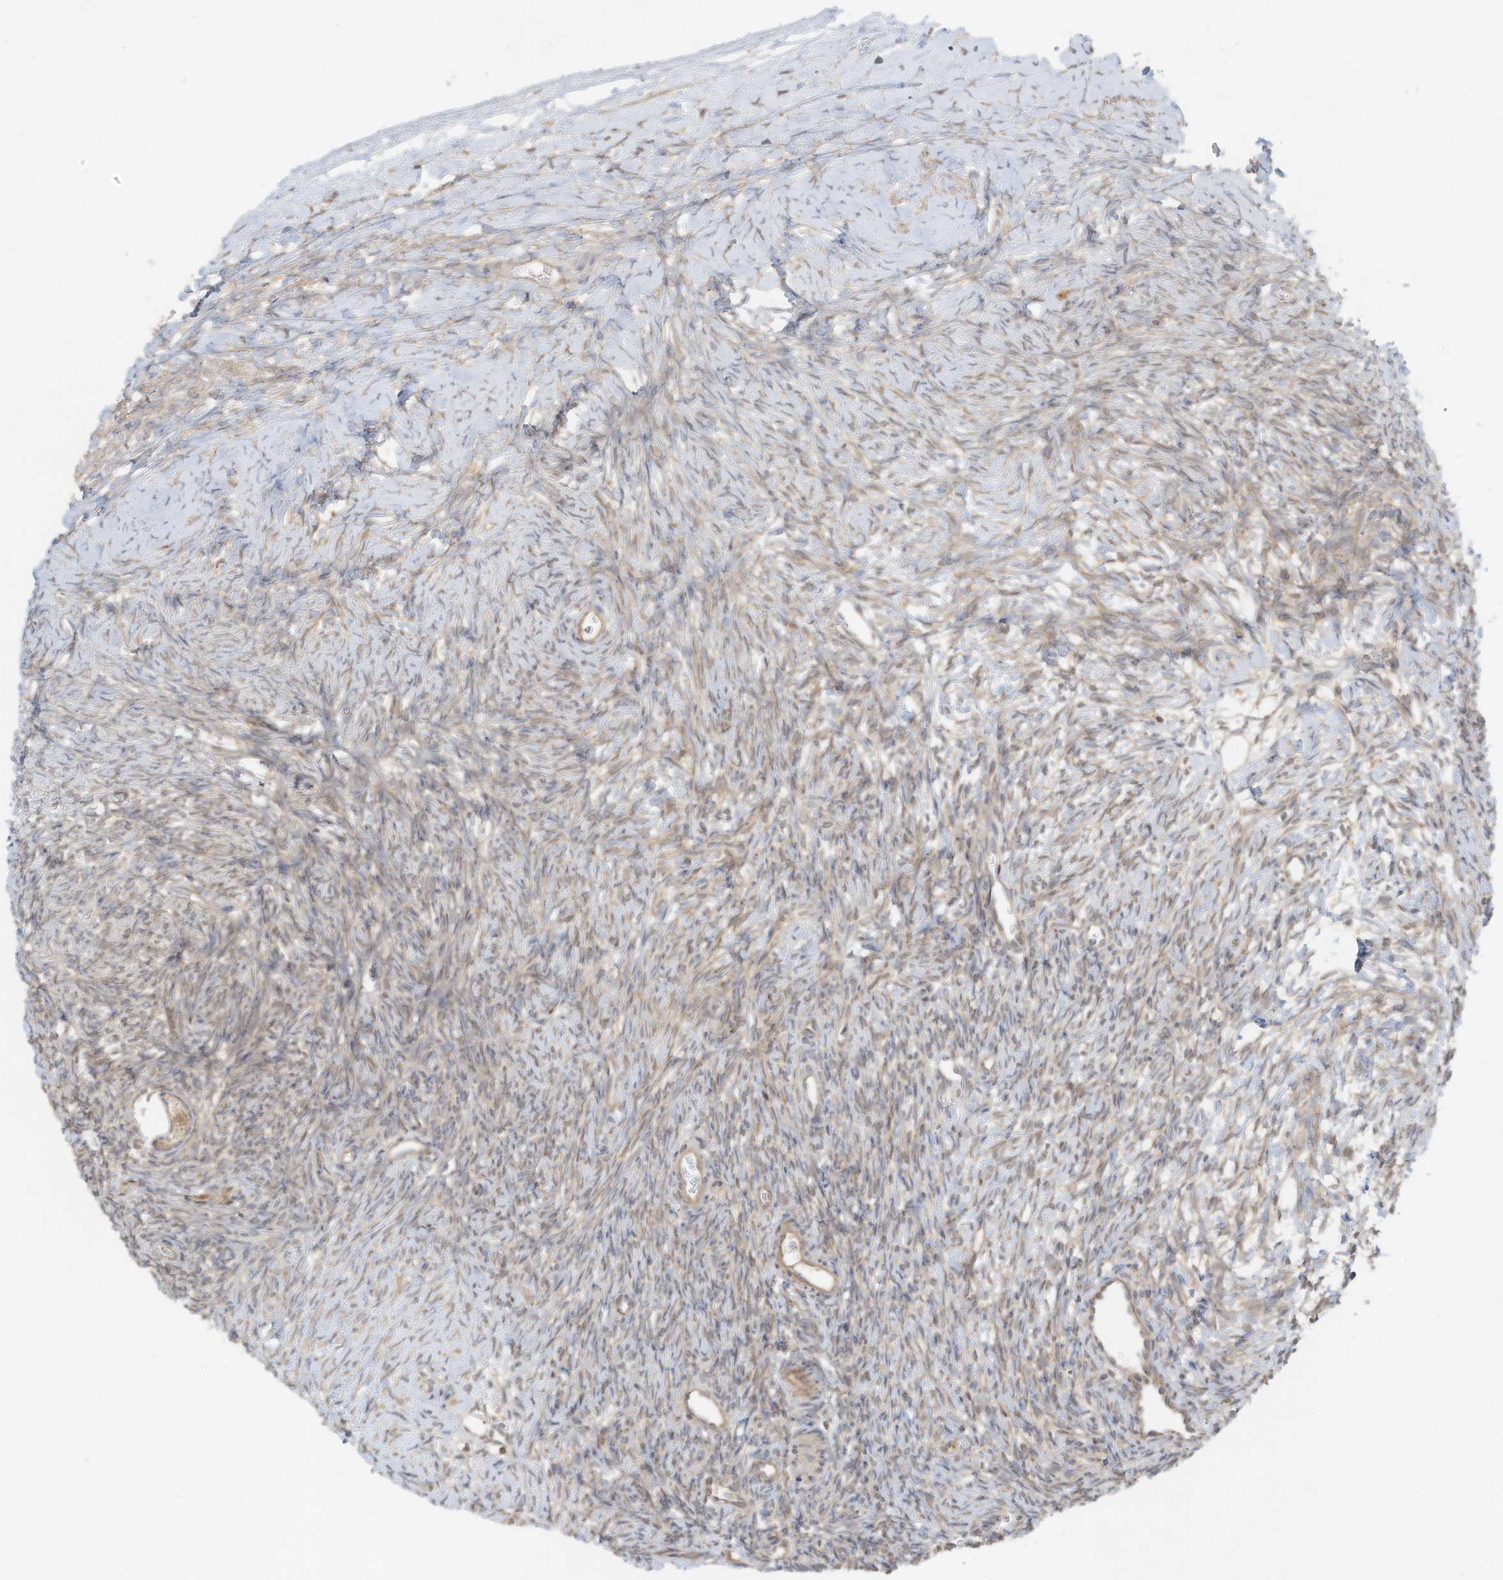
{"staining": {"intensity": "weak", "quantity": ">75%", "location": "cytoplasmic/membranous"}, "tissue": "ovary", "cell_type": "Follicle cells", "image_type": "normal", "snomed": [{"axis": "morphology", "description": "Normal tissue, NOS"}, {"axis": "morphology", "description": "Developmental malformation"}, {"axis": "topography", "description": "Ovary"}], "caption": "A brown stain labels weak cytoplasmic/membranous staining of a protein in follicle cells of normal human ovary. (IHC, brightfield microscopy, high magnification).", "gene": "SLC25A12", "patient": {"sex": "female", "age": 39}}